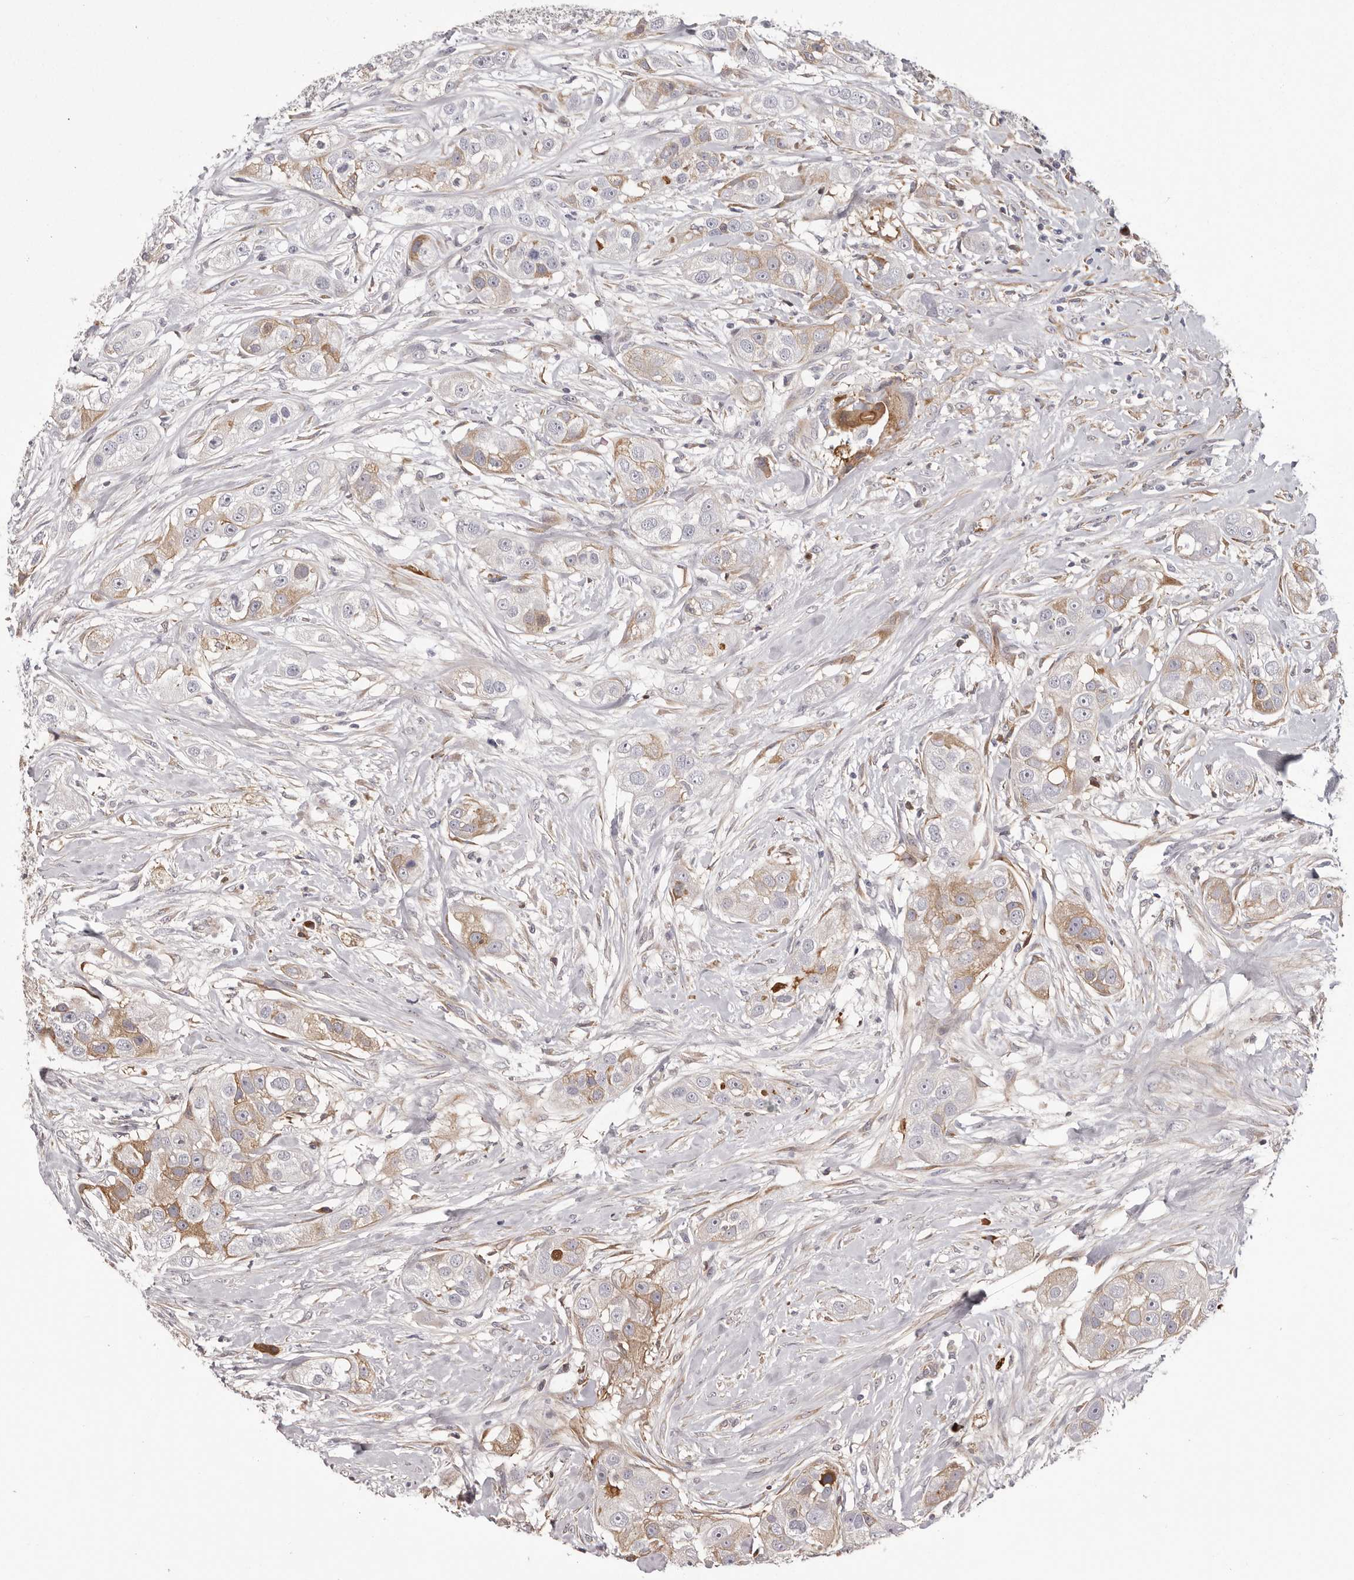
{"staining": {"intensity": "moderate", "quantity": "<25%", "location": "cytoplasmic/membranous"}, "tissue": "head and neck cancer", "cell_type": "Tumor cells", "image_type": "cancer", "snomed": [{"axis": "morphology", "description": "Normal tissue, NOS"}, {"axis": "morphology", "description": "Squamous cell carcinoma, NOS"}, {"axis": "topography", "description": "Skeletal muscle"}, {"axis": "topography", "description": "Head-Neck"}], "caption": "DAB immunohistochemical staining of head and neck cancer (squamous cell carcinoma) exhibits moderate cytoplasmic/membranous protein positivity in approximately <25% of tumor cells.", "gene": "OTUD3", "patient": {"sex": "male", "age": 51}}